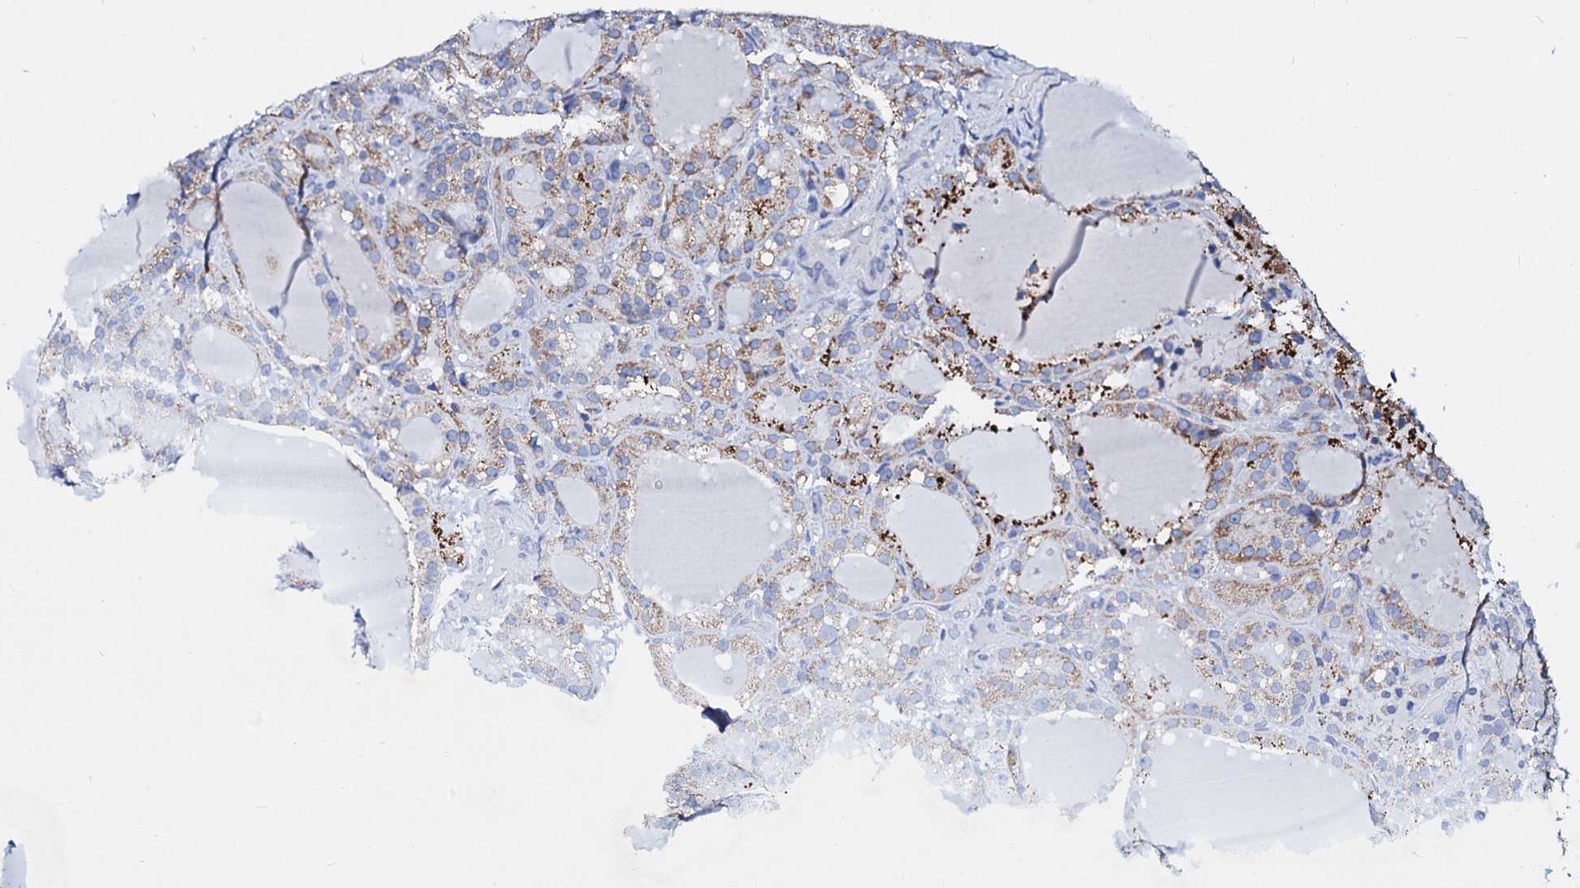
{"staining": {"intensity": "moderate", "quantity": "25%-75%", "location": "cytoplasmic/membranous"}, "tissue": "thyroid cancer", "cell_type": "Tumor cells", "image_type": "cancer", "snomed": [{"axis": "morphology", "description": "Papillary adenocarcinoma, NOS"}, {"axis": "topography", "description": "Thyroid gland"}], "caption": "This is an image of IHC staining of thyroid cancer, which shows moderate positivity in the cytoplasmic/membranous of tumor cells.", "gene": "SLC37A4", "patient": {"sex": "male", "age": 77}}